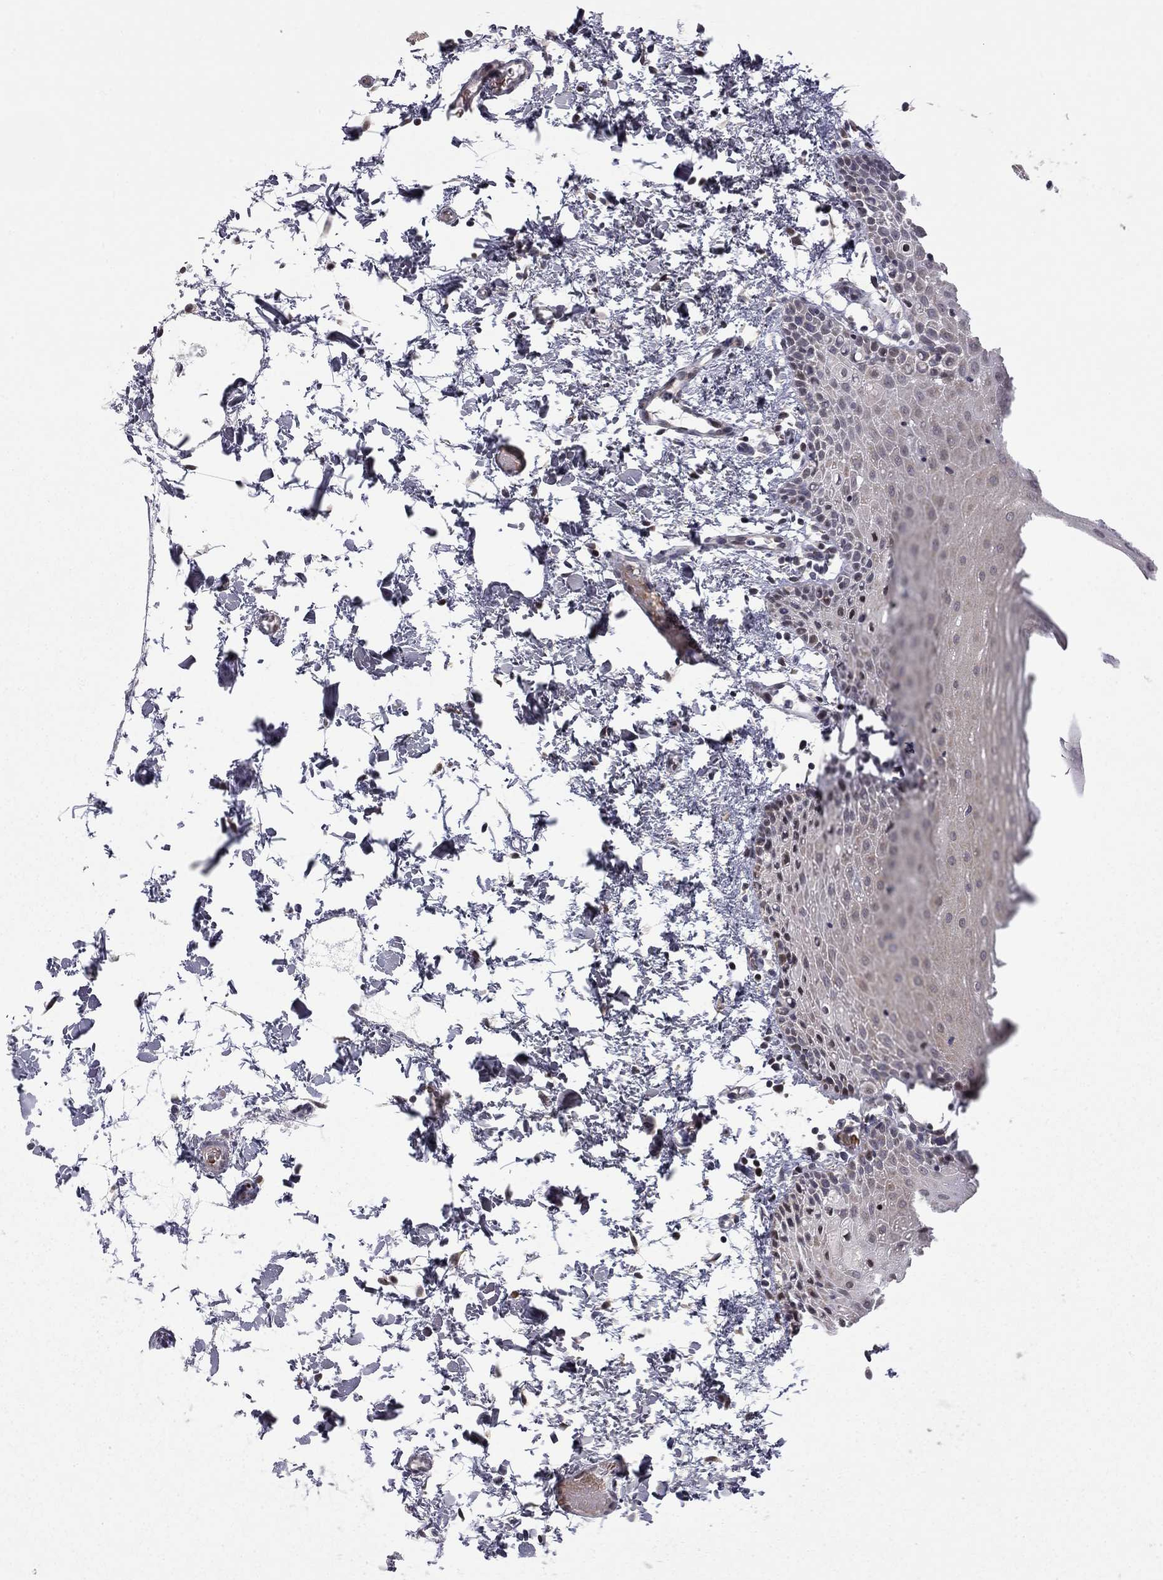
{"staining": {"intensity": "weak", "quantity": "<25%", "location": "nuclear"}, "tissue": "oral mucosa", "cell_type": "Squamous epithelial cells", "image_type": "normal", "snomed": [{"axis": "morphology", "description": "Normal tissue, NOS"}, {"axis": "topography", "description": "Oral tissue"}], "caption": "Immunohistochemical staining of benign oral mucosa shows no significant expression in squamous epithelial cells.", "gene": "MC3R", "patient": {"sex": "male", "age": 81}}